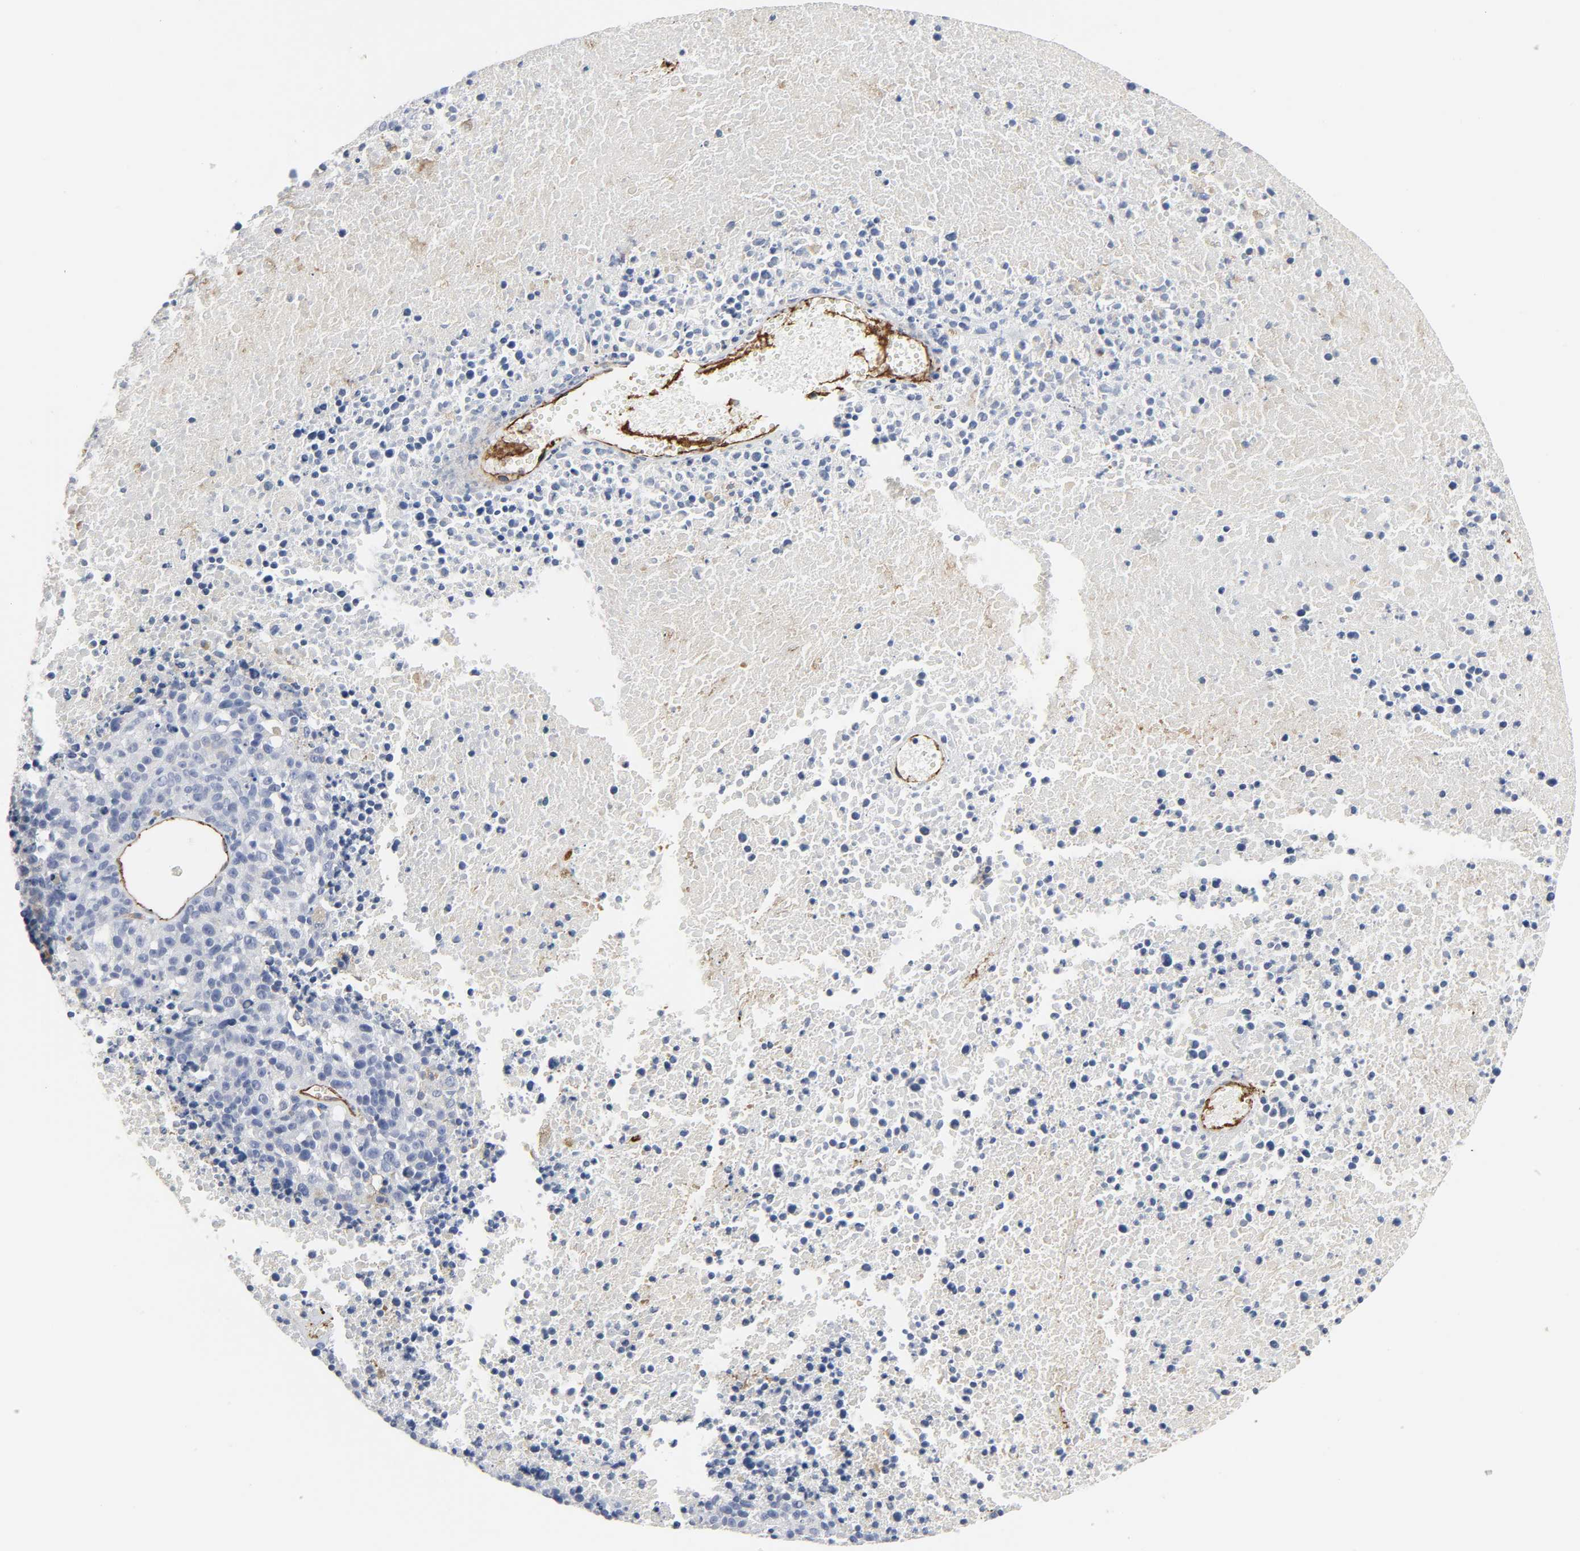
{"staining": {"intensity": "negative", "quantity": "none", "location": "none"}, "tissue": "melanoma", "cell_type": "Tumor cells", "image_type": "cancer", "snomed": [{"axis": "morphology", "description": "Malignant melanoma, Metastatic site"}, {"axis": "topography", "description": "Cerebral cortex"}], "caption": "The IHC image has no significant expression in tumor cells of malignant melanoma (metastatic site) tissue. (Stains: DAB (3,3'-diaminobenzidine) IHC with hematoxylin counter stain, Microscopy: brightfield microscopy at high magnification).", "gene": "PECAM1", "patient": {"sex": "female", "age": 52}}